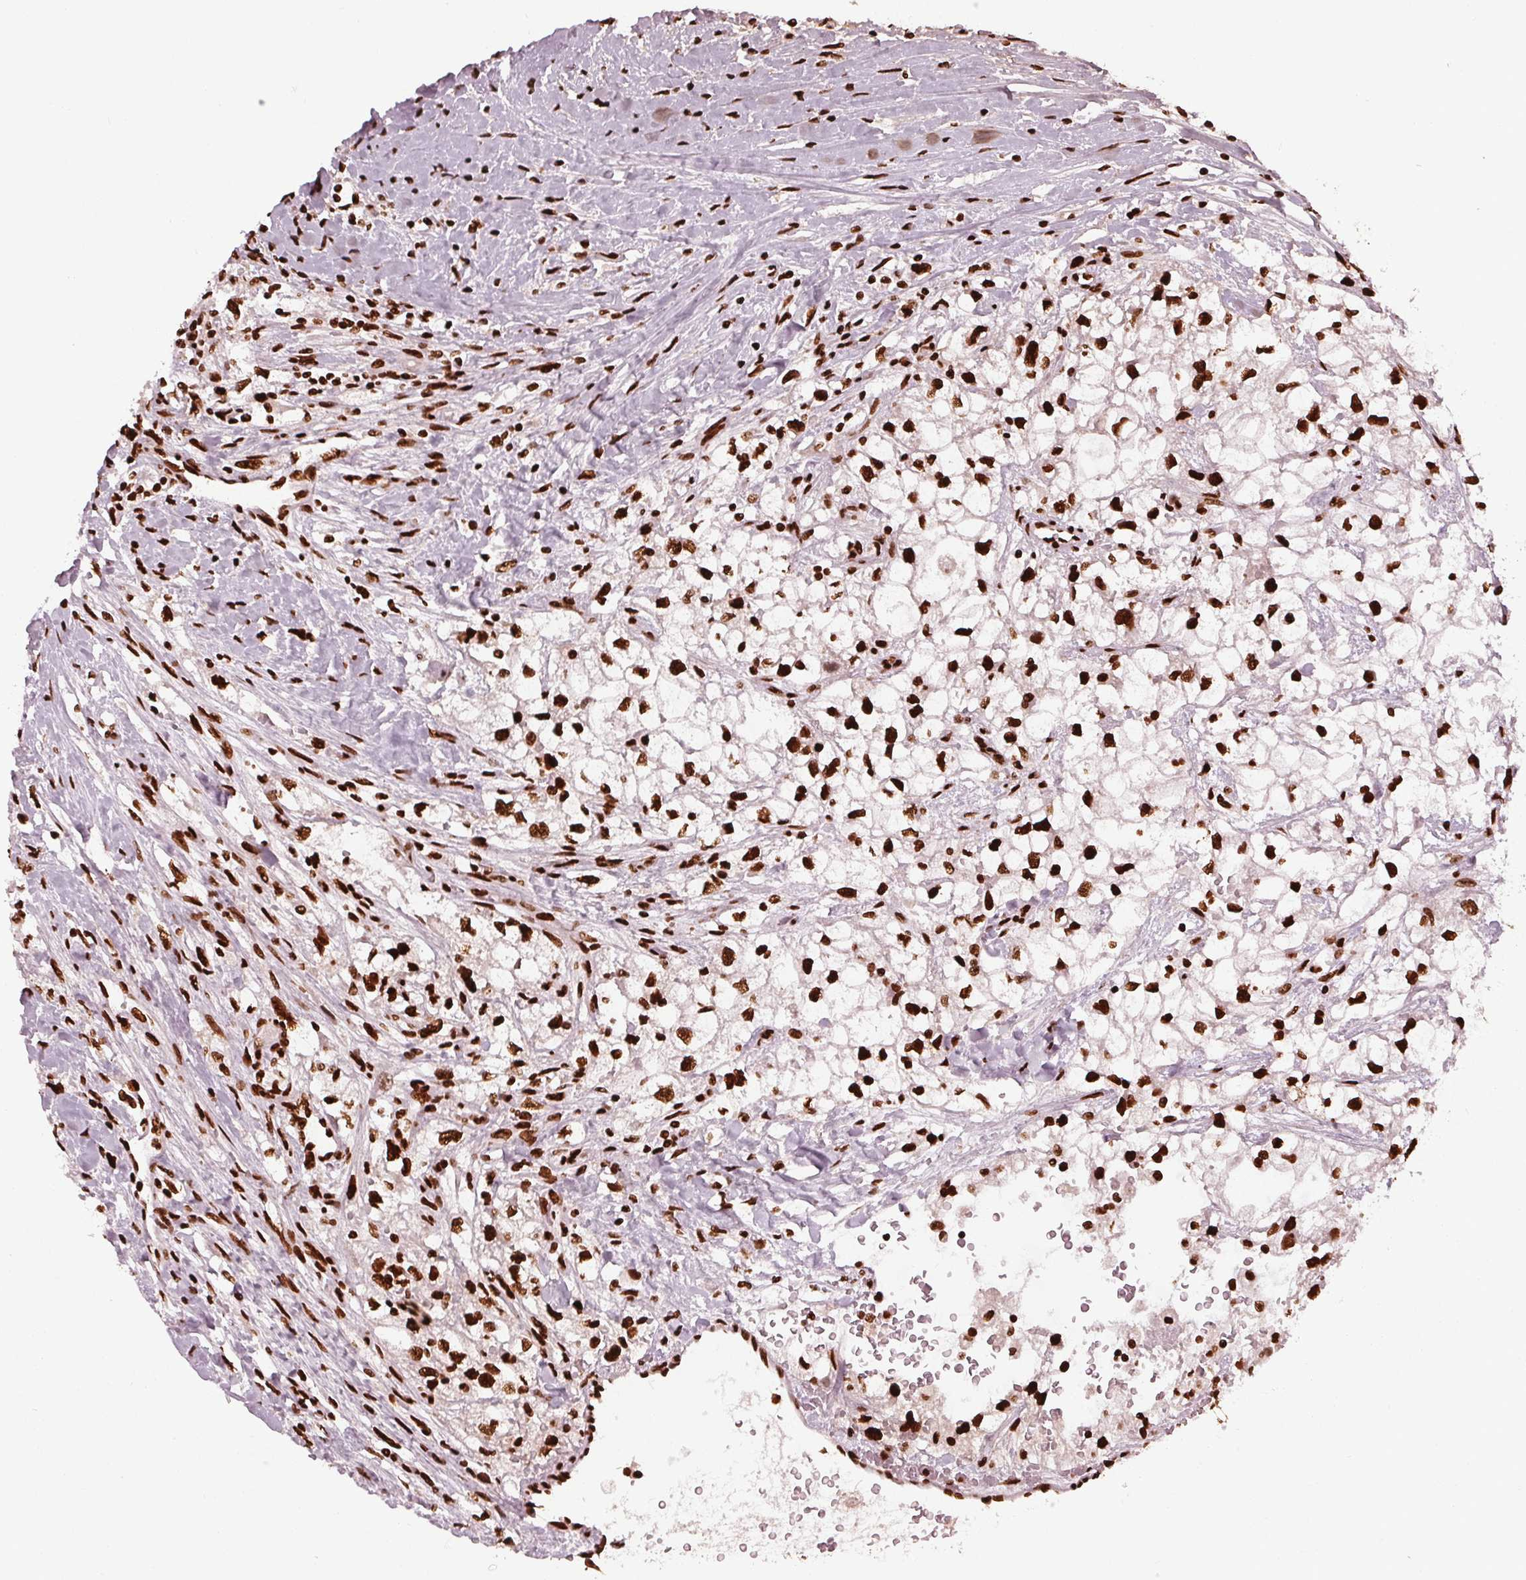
{"staining": {"intensity": "strong", "quantity": ">75%", "location": "nuclear"}, "tissue": "renal cancer", "cell_type": "Tumor cells", "image_type": "cancer", "snomed": [{"axis": "morphology", "description": "Adenocarcinoma, NOS"}, {"axis": "topography", "description": "Kidney"}], "caption": "Tumor cells display high levels of strong nuclear staining in about >75% of cells in human renal cancer (adenocarcinoma).", "gene": "BRD4", "patient": {"sex": "male", "age": 59}}